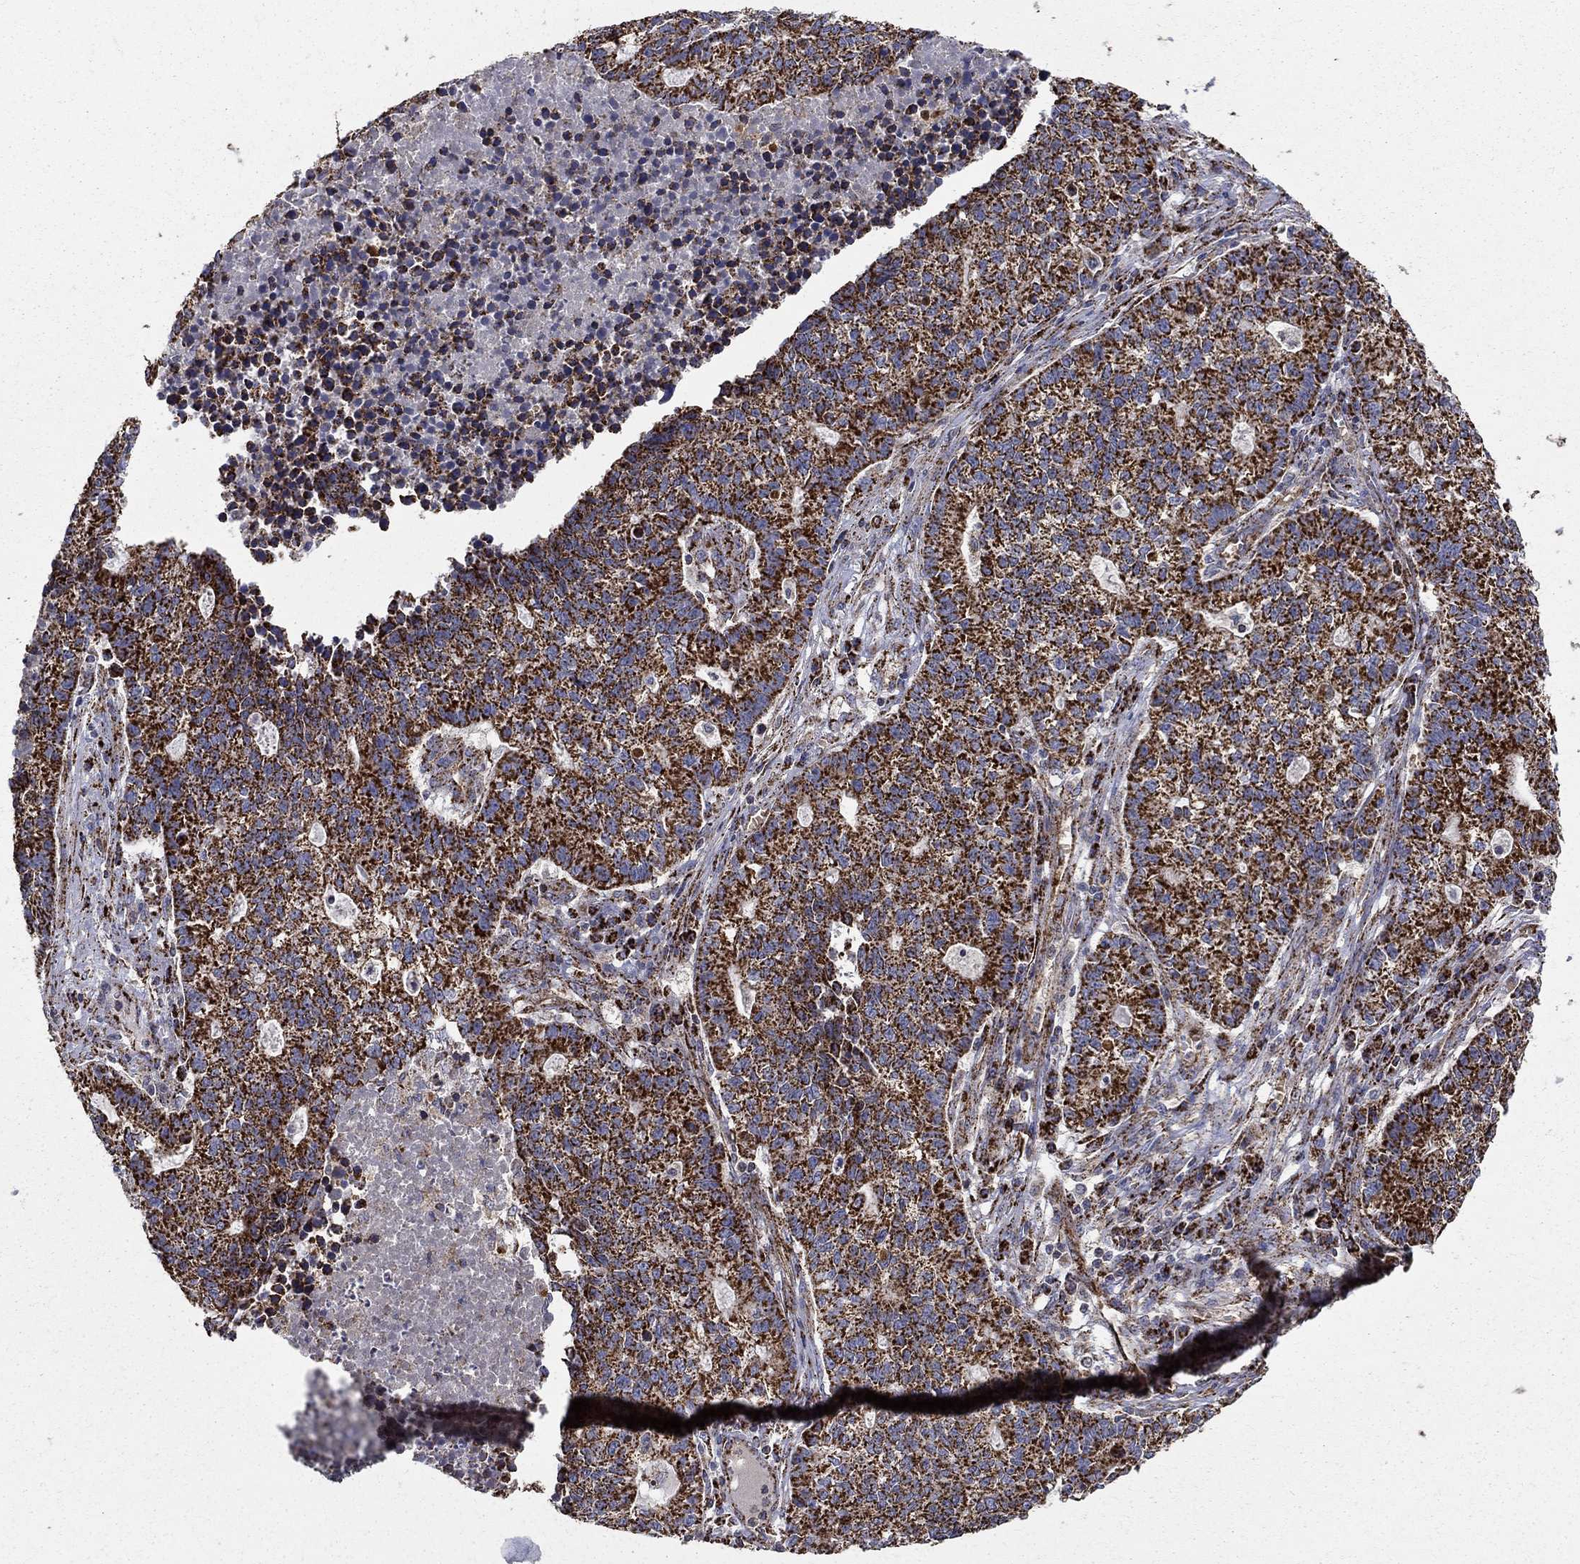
{"staining": {"intensity": "strong", "quantity": ">75%", "location": "cytoplasmic/membranous"}, "tissue": "lung cancer", "cell_type": "Tumor cells", "image_type": "cancer", "snomed": [{"axis": "morphology", "description": "Adenocarcinoma, NOS"}, {"axis": "topography", "description": "Lung"}], "caption": "Strong cytoplasmic/membranous positivity for a protein is appreciated in approximately >75% of tumor cells of lung adenocarcinoma using IHC.", "gene": "GCSH", "patient": {"sex": "male", "age": 57}}